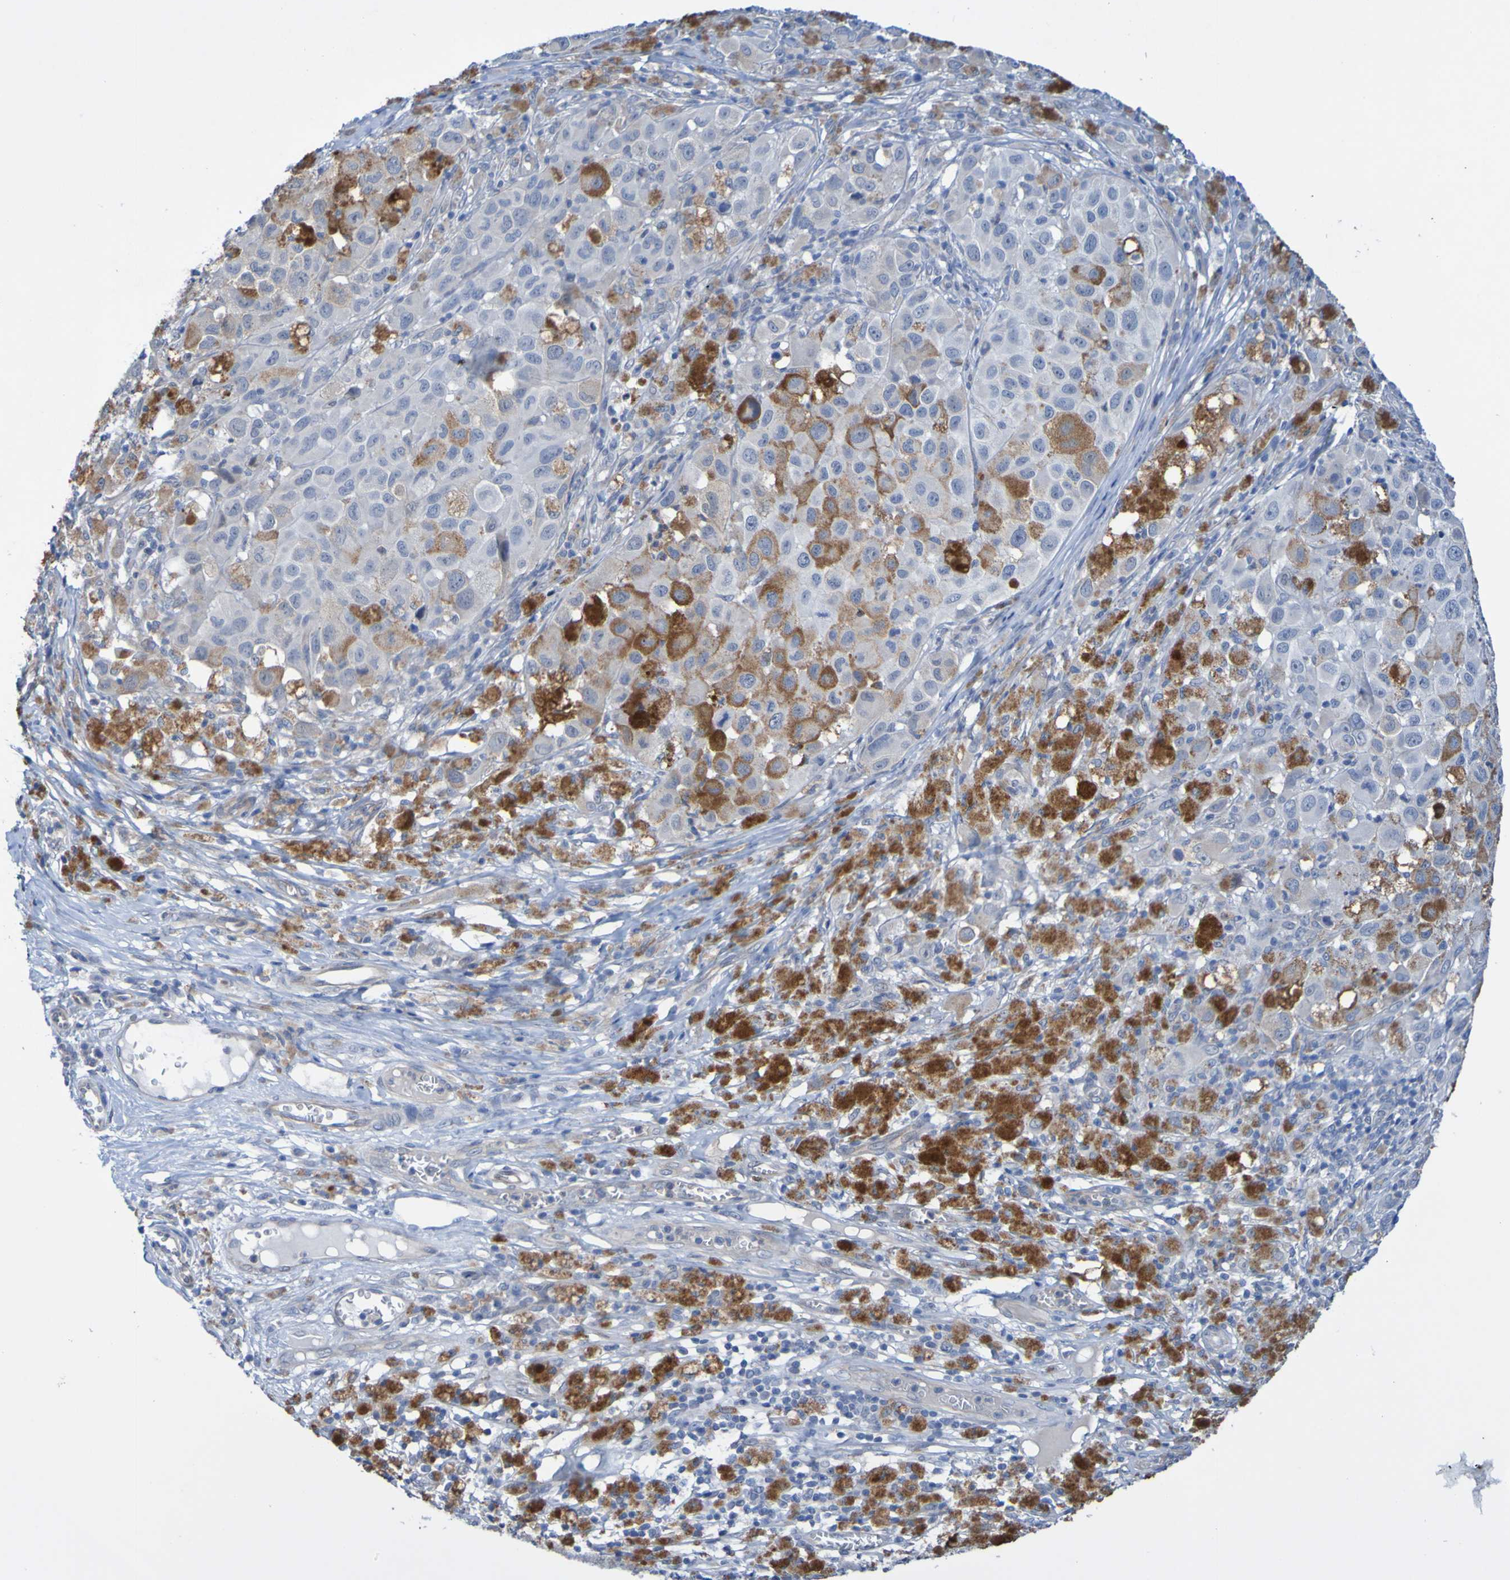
{"staining": {"intensity": "weak", "quantity": "<25%", "location": "cytoplasmic/membranous"}, "tissue": "melanoma", "cell_type": "Tumor cells", "image_type": "cancer", "snomed": [{"axis": "morphology", "description": "Malignant melanoma, NOS"}, {"axis": "topography", "description": "Skin"}], "caption": "Malignant melanoma was stained to show a protein in brown. There is no significant staining in tumor cells.", "gene": "ACMSD", "patient": {"sex": "male", "age": 96}}